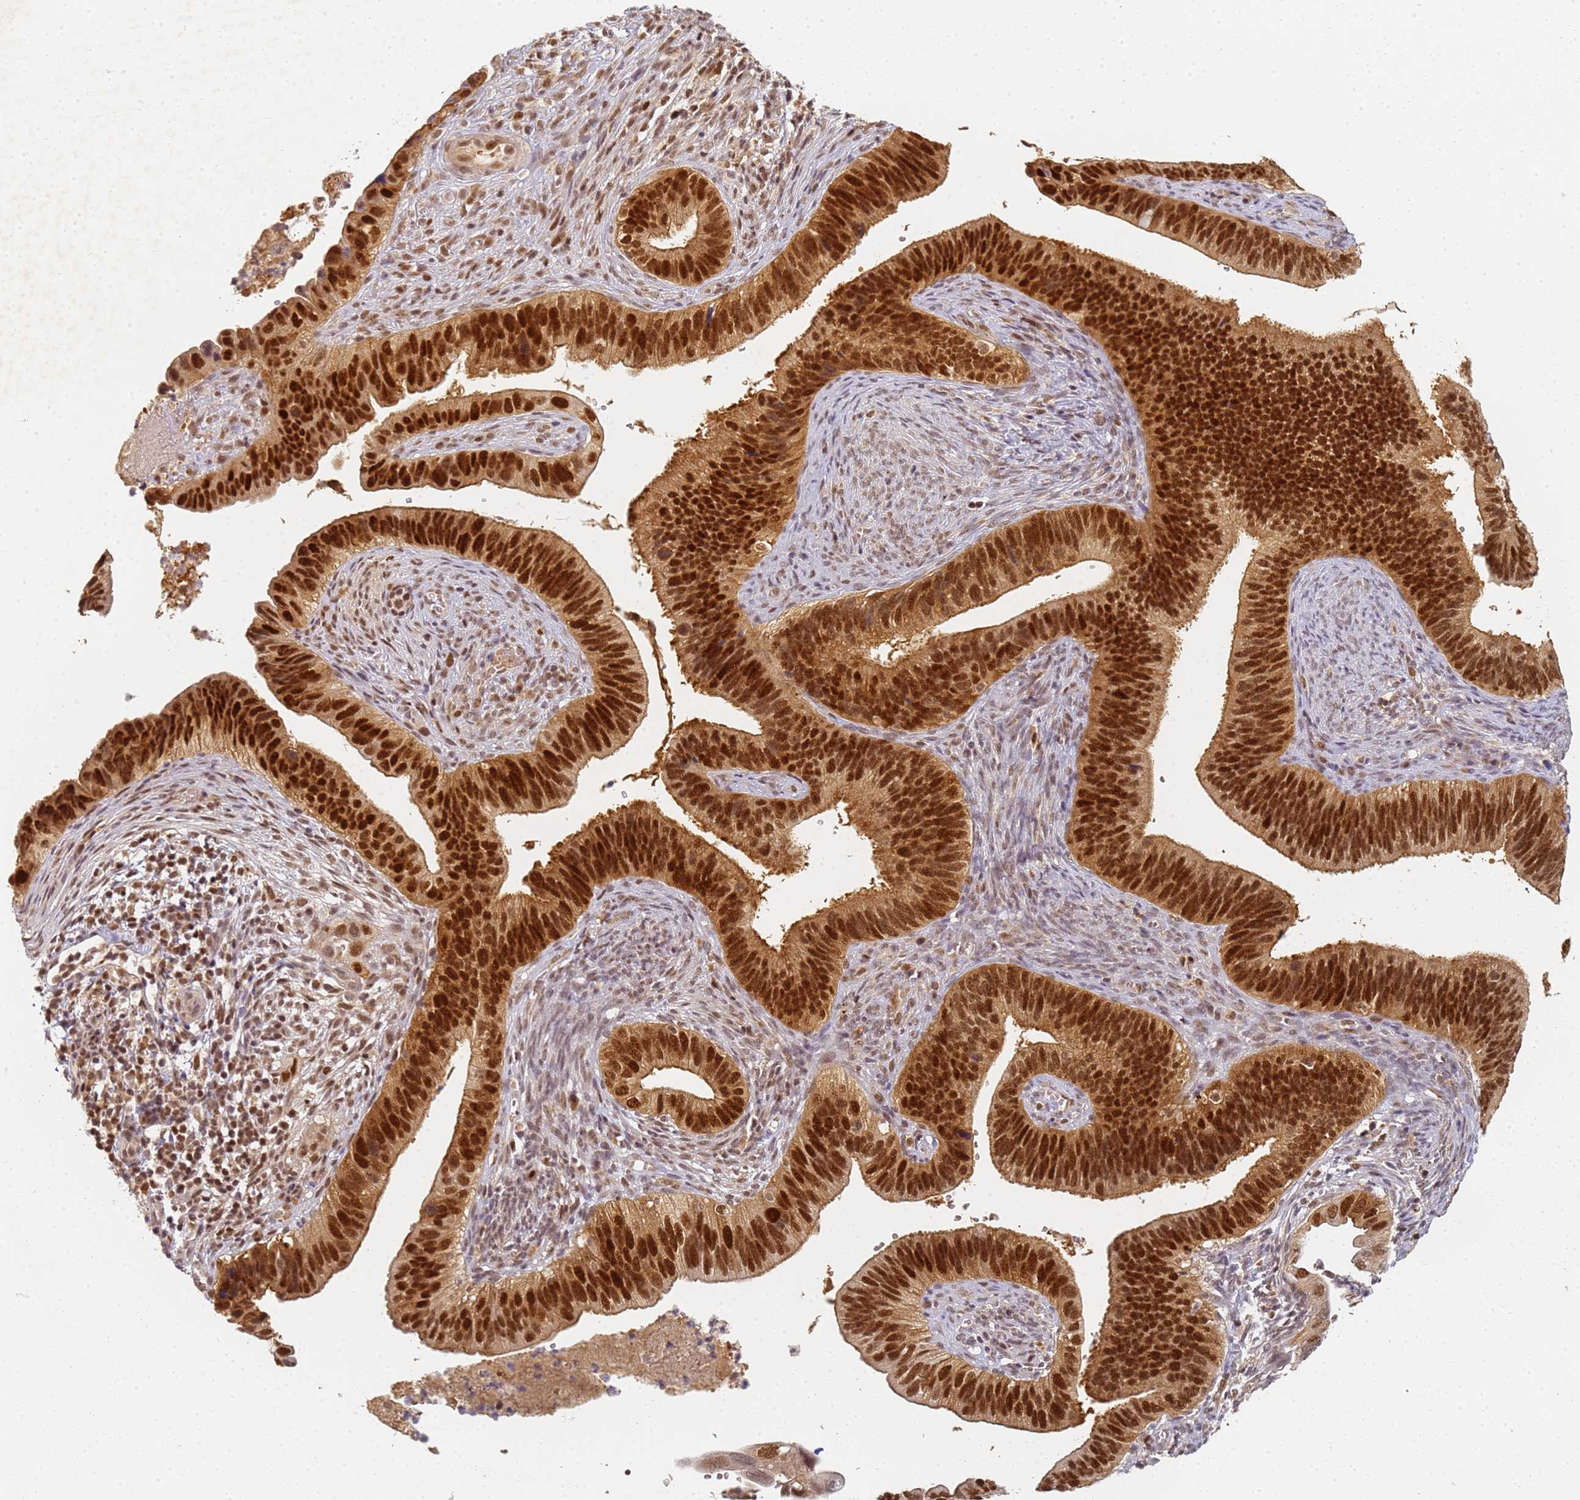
{"staining": {"intensity": "strong", "quantity": ">75%", "location": "nuclear"}, "tissue": "cervical cancer", "cell_type": "Tumor cells", "image_type": "cancer", "snomed": [{"axis": "morphology", "description": "Adenocarcinoma, NOS"}, {"axis": "topography", "description": "Cervix"}], "caption": "A brown stain shows strong nuclear expression of a protein in human cervical adenocarcinoma tumor cells.", "gene": "HMCES", "patient": {"sex": "female", "age": 42}}